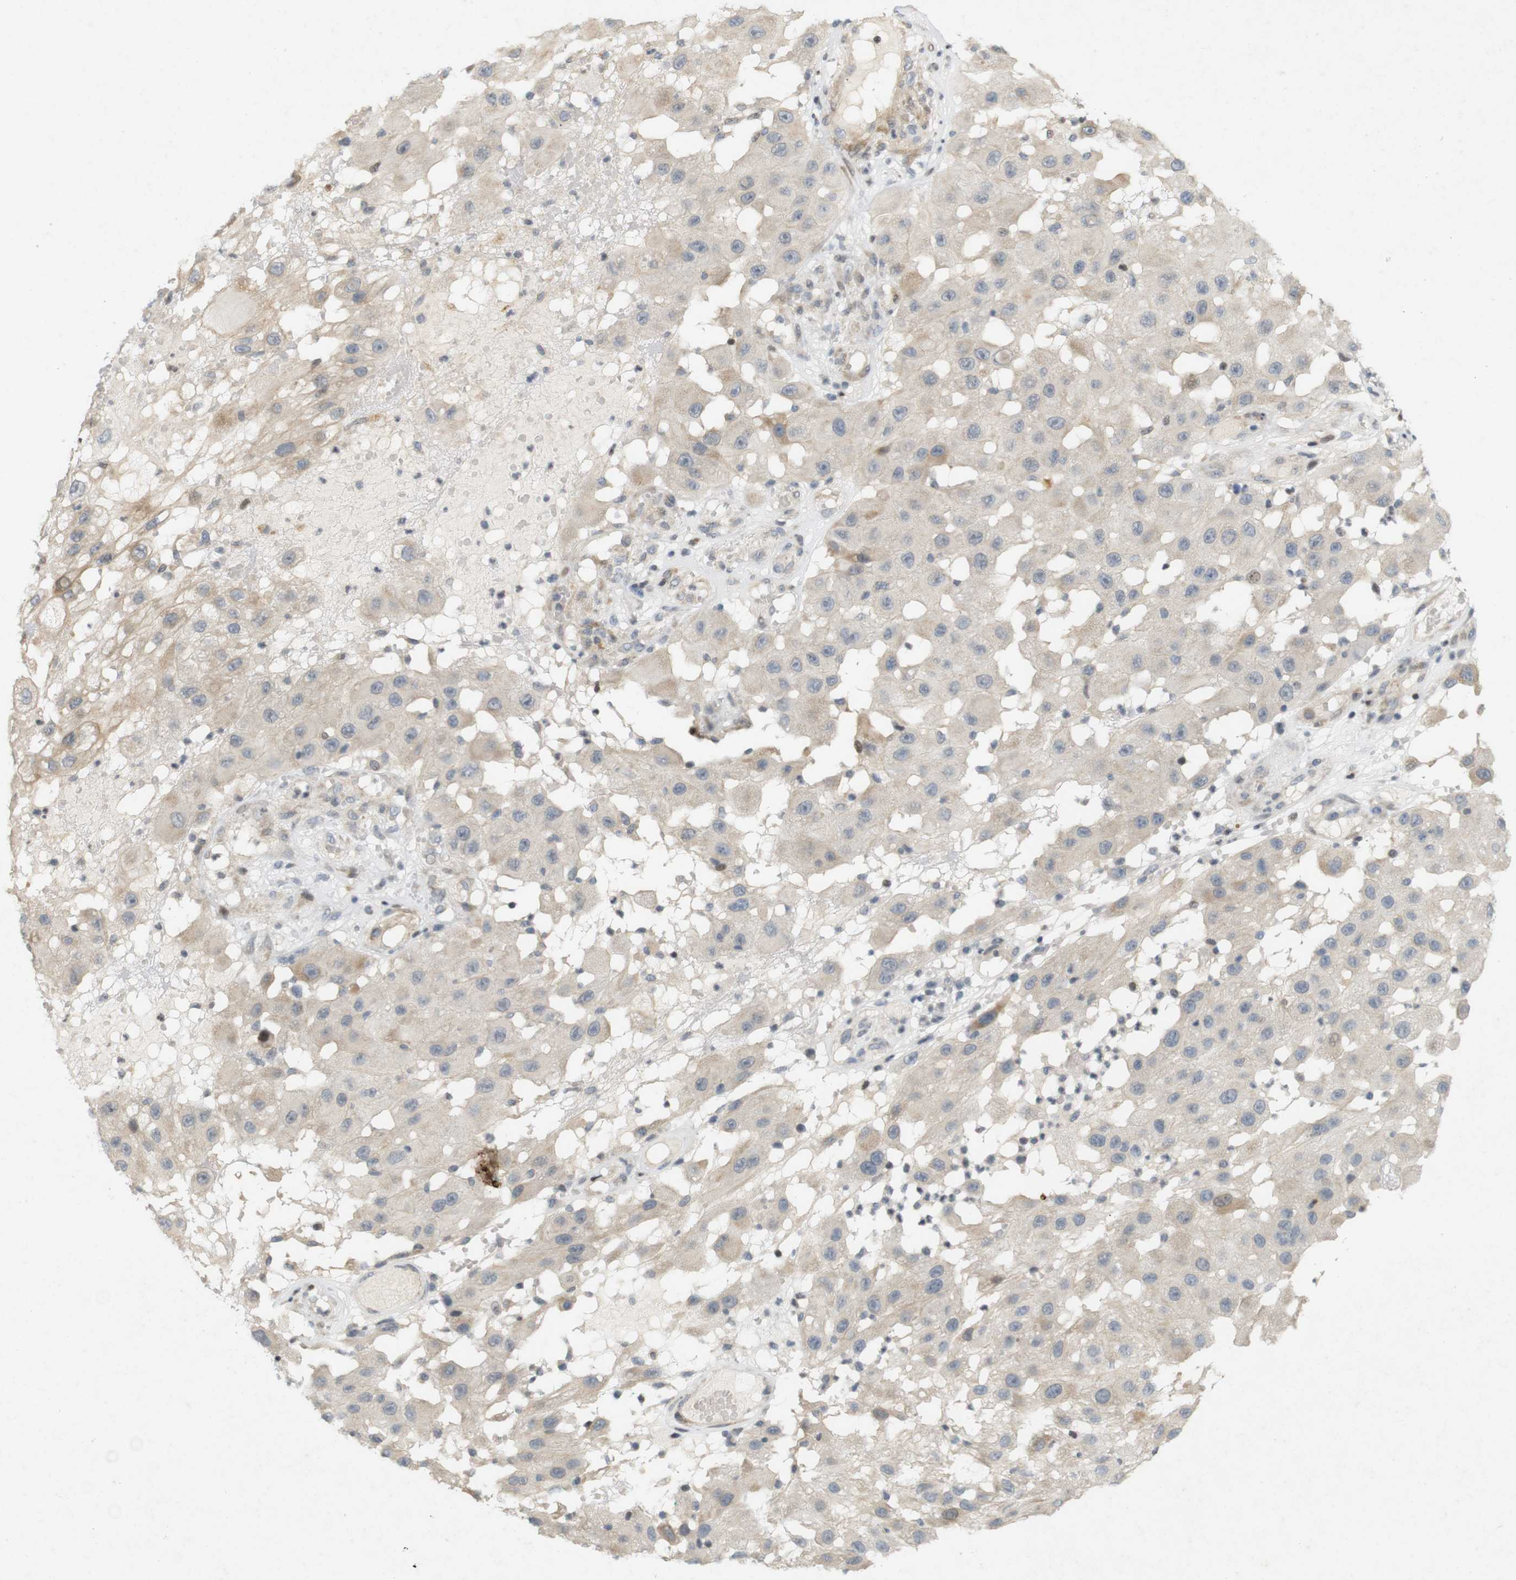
{"staining": {"intensity": "negative", "quantity": "none", "location": "none"}, "tissue": "melanoma", "cell_type": "Tumor cells", "image_type": "cancer", "snomed": [{"axis": "morphology", "description": "Malignant melanoma, NOS"}, {"axis": "topography", "description": "Skin"}], "caption": "Immunohistochemistry (IHC) image of neoplastic tissue: human melanoma stained with DAB (3,3'-diaminobenzidine) displays no significant protein staining in tumor cells.", "gene": "PPP1R14A", "patient": {"sex": "female", "age": 81}}